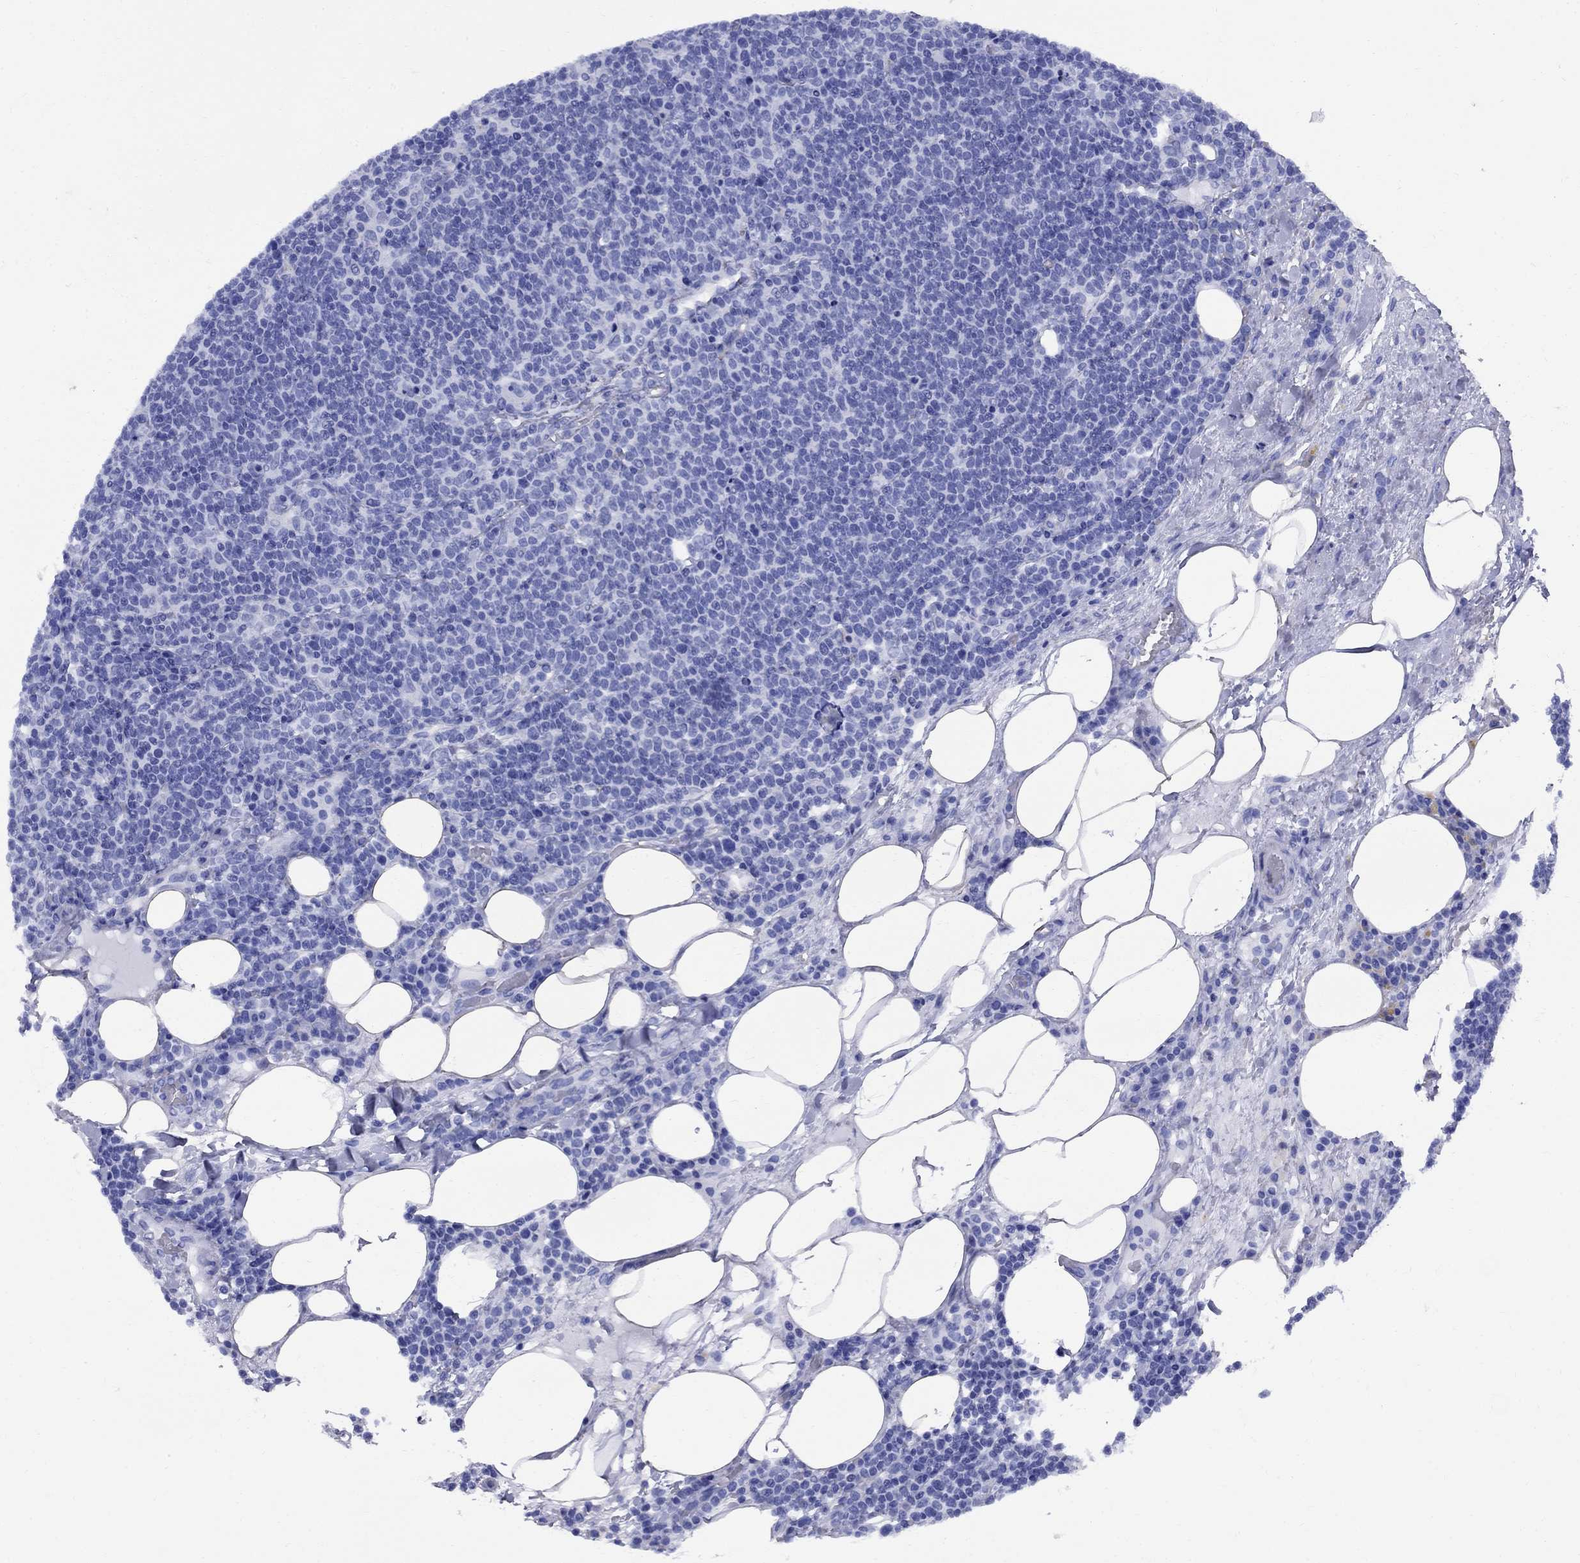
{"staining": {"intensity": "negative", "quantity": "none", "location": "none"}, "tissue": "lymphoma", "cell_type": "Tumor cells", "image_type": "cancer", "snomed": [{"axis": "morphology", "description": "Malignant lymphoma, non-Hodgkin's type, High grade"}, {"axis": "topography", "description": "Lymph node"}], "caption": "An image of human high-grade malignant lymphoma, non-Hodgkin's type is negative for staining in tumor cells.", "gene": "VTN", "patient": {"sex": "male", "age": 61}}